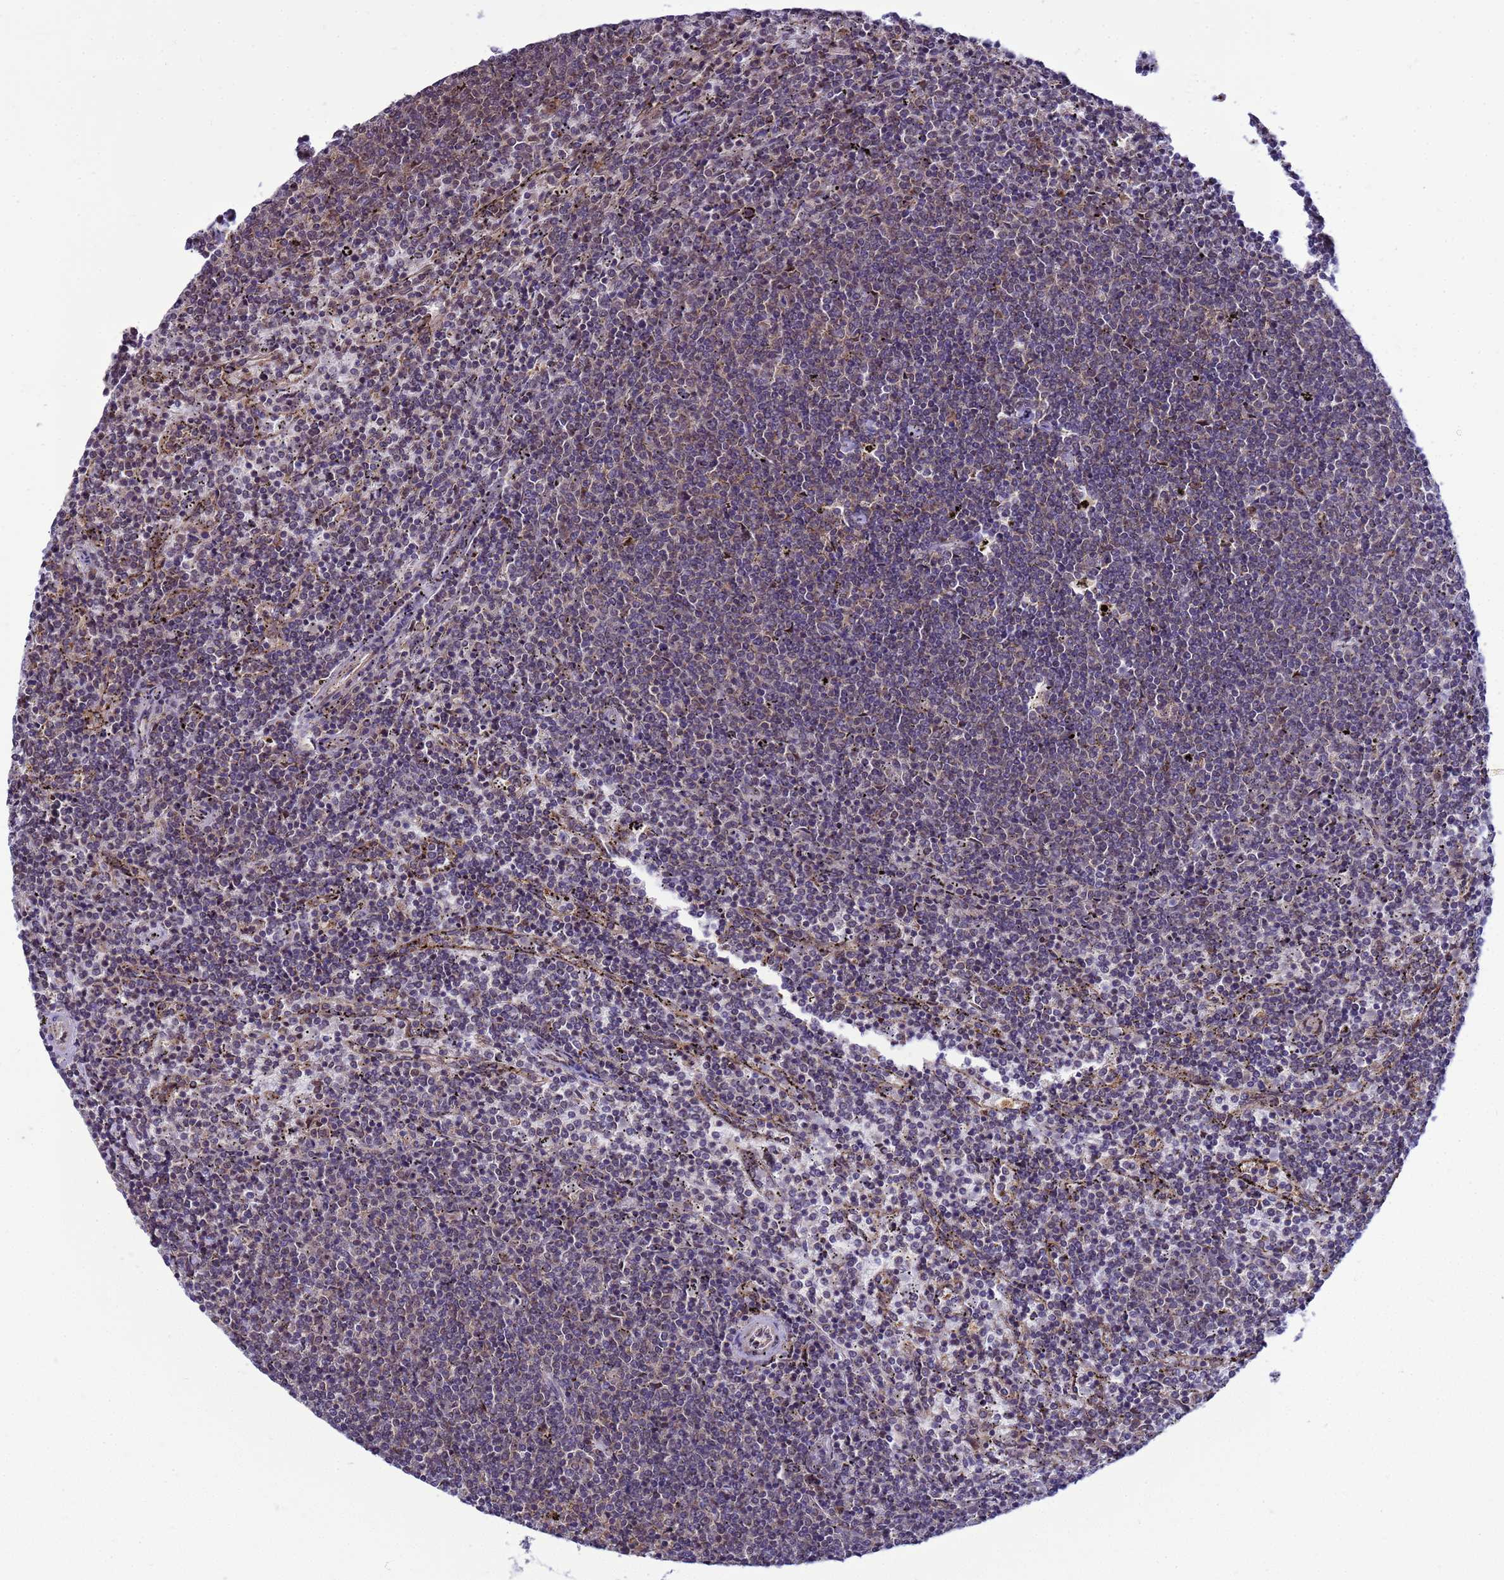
{"staining": {"intensity": "negative", "quantity": "none", "location": "none"}, "tissue": "lymphoma", "cell_type": "Tumor cells", "image_type": "cancer", "snomed": [{"axis": "morphology", "description": "Malignant lymphoma, non-Hodgkin's type, Low grade"}, {"axis": "topography", "description": "Spleen"}], "caption": "Tumor cells show no significant protein staining in low-grade malignant lymphoma, non-Hodgkin's type. Brightfield microscopy of IHC stained with DAB (brown) and hematoxylin (blue), captured at high magnification.", "gene": "C12orf43", "patient": {"sex": "female", "age": 50}}